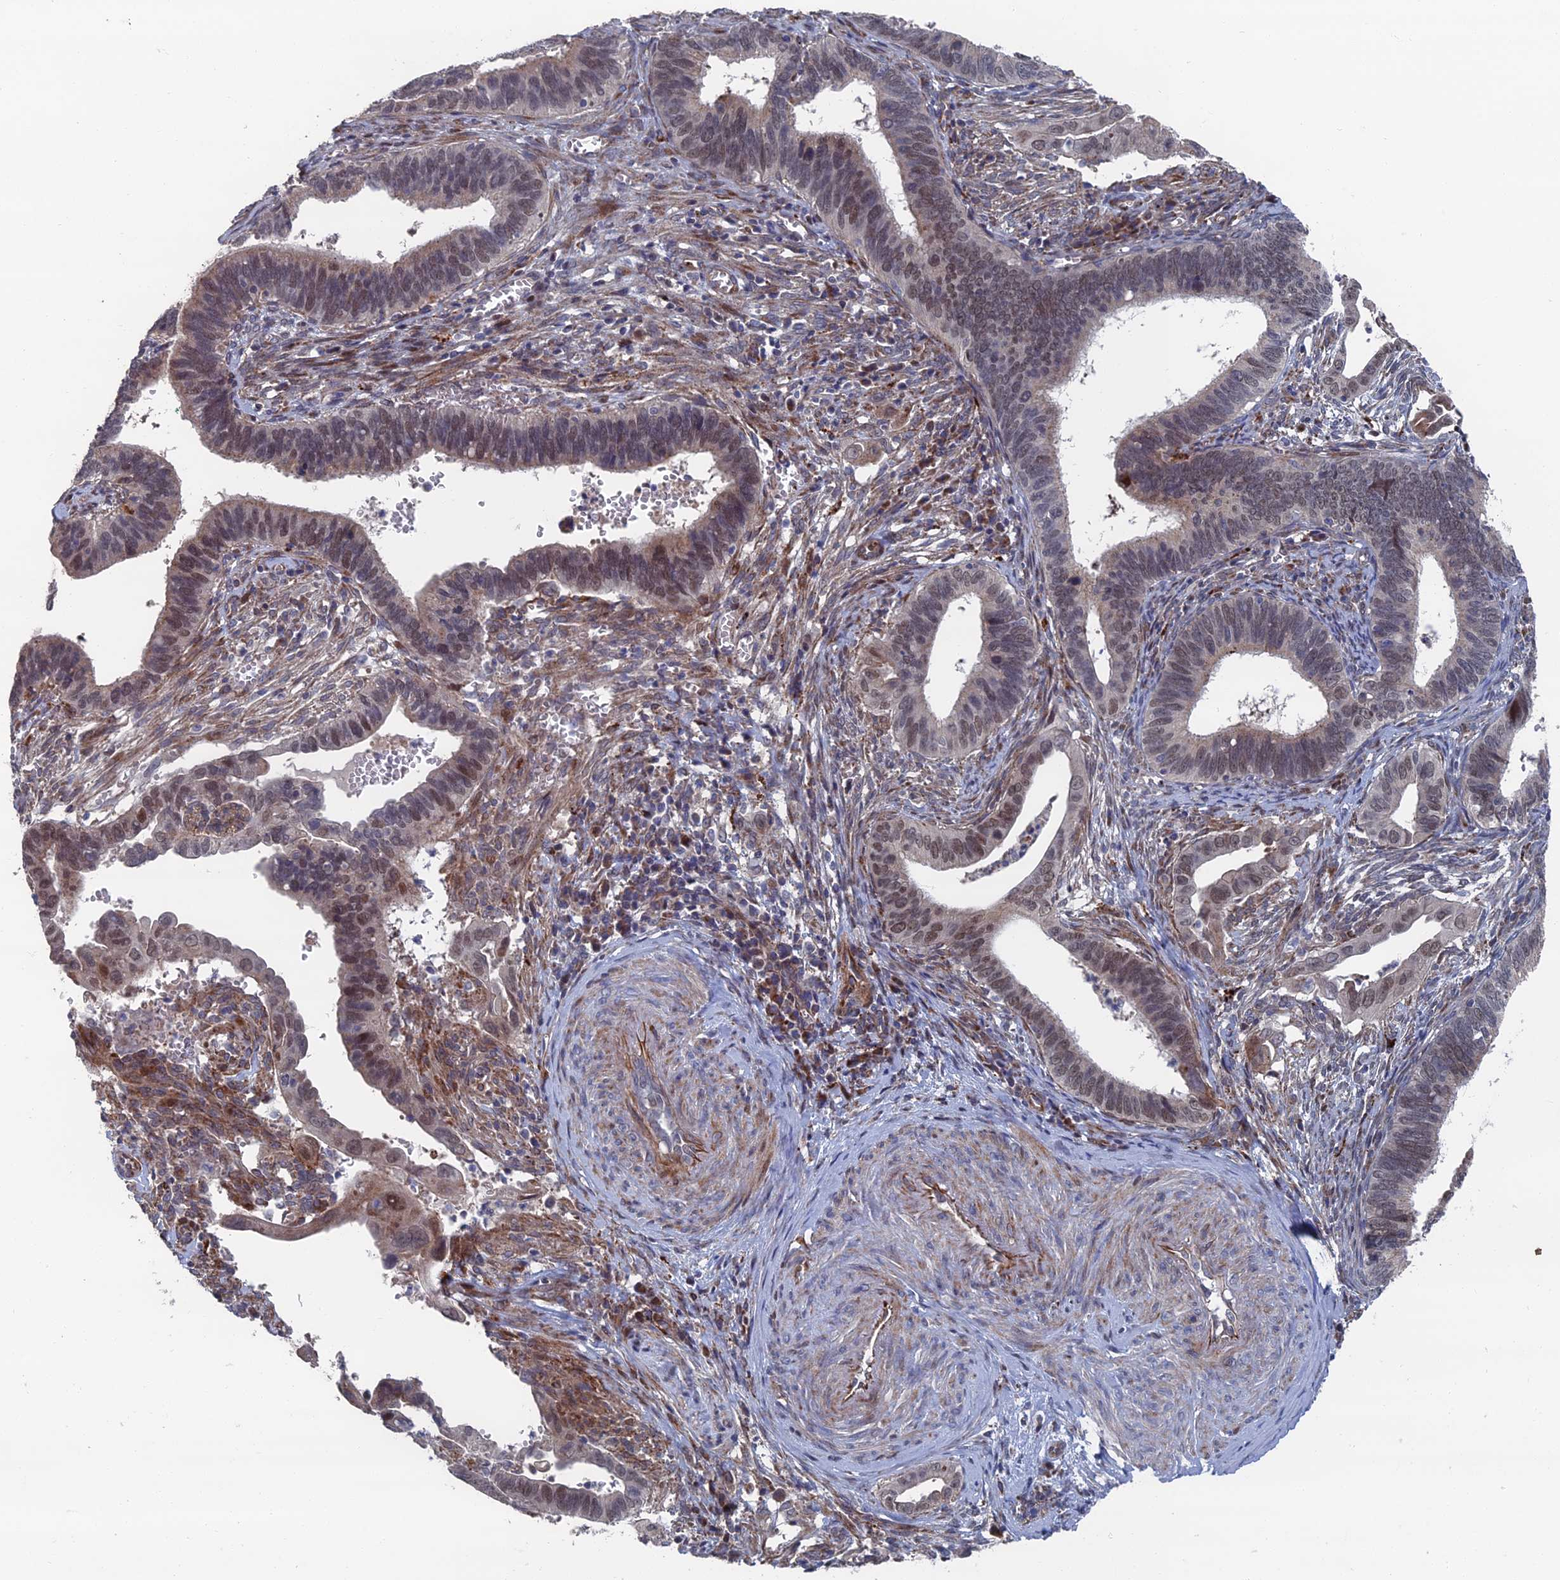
{"staining": {"intensity": "weak", "quantity": "25%-75%", "location": "nuclear"}, "tissue": "cervical cancer", "cell_type": "Tumor cells", "image_type": "cancer", "snomed": [{"axis": "morphology", "description": "Adenocarcinoma, NOS"}, {"axis": "topography", "description": "Cervix"}], "caption": "Weak nuclear staining for a protein is seen in approximately 25%-75% of tumor cells of cervical cancer (adenocarcinoma) using IHC.", "gene": "GTF2IRD1", "patient": {"sex": "female", "age": 42}}